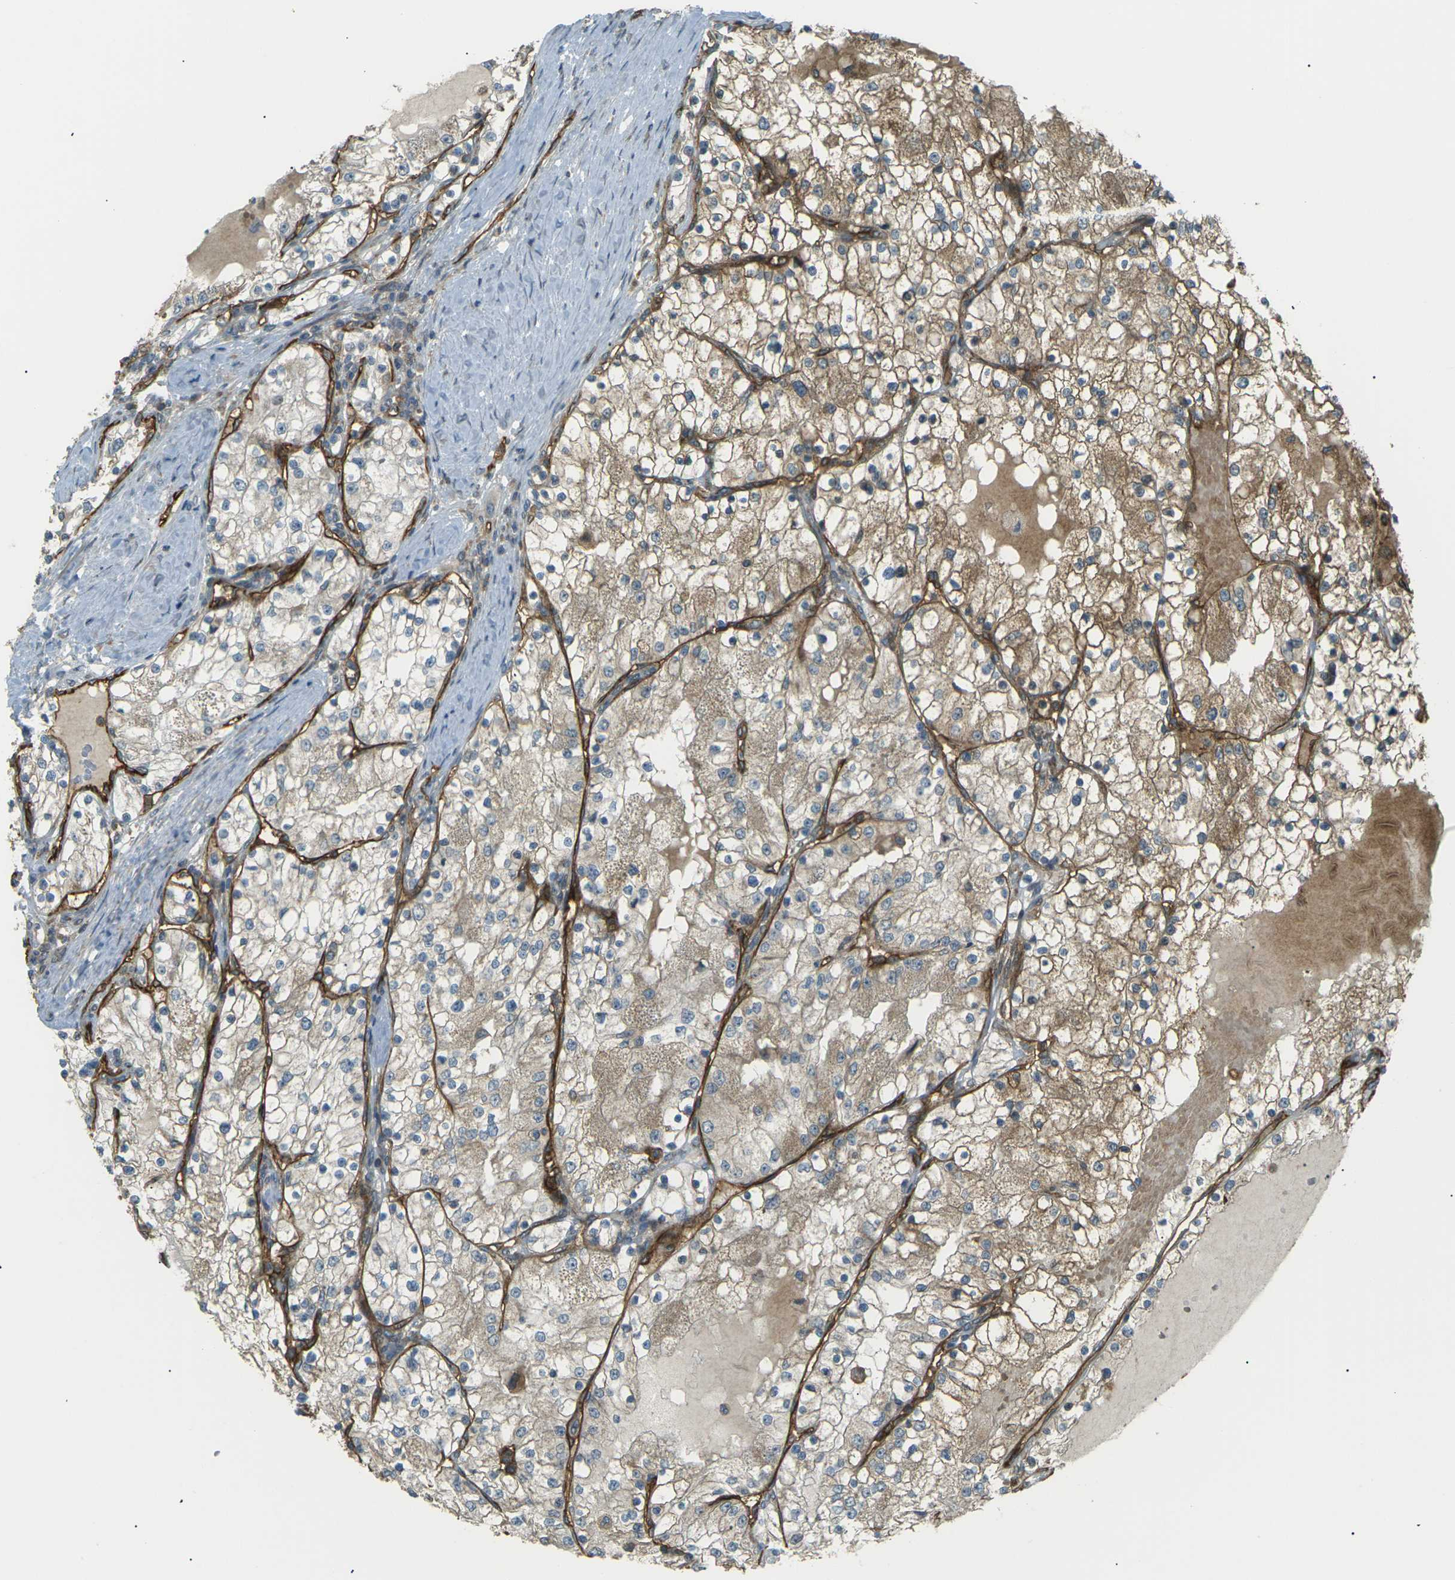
{"staining": {"intensity": "weak", "quantity": "25%-75%", "location": "cytoplasmic/membranous"}, "tissue": "renal cancer", "cell_type": "Tumor cells", "image_type": "cancer", "snomed": [{"axis": "morphology", "description": "Adenocarcinoma, NOS"}, {"axis": "topography", "description": "Kidney"}], "caption": "DAB (3,3'-diaminobenzidine) immunohistochemical staining of human renal adenocarcinoma demonstrates weak cytoplasmic/membranous protein staining in about 25%-75% of tumor cells.", "gene": "S1PR1", "patient": {"sex": "male", "age": 68}}